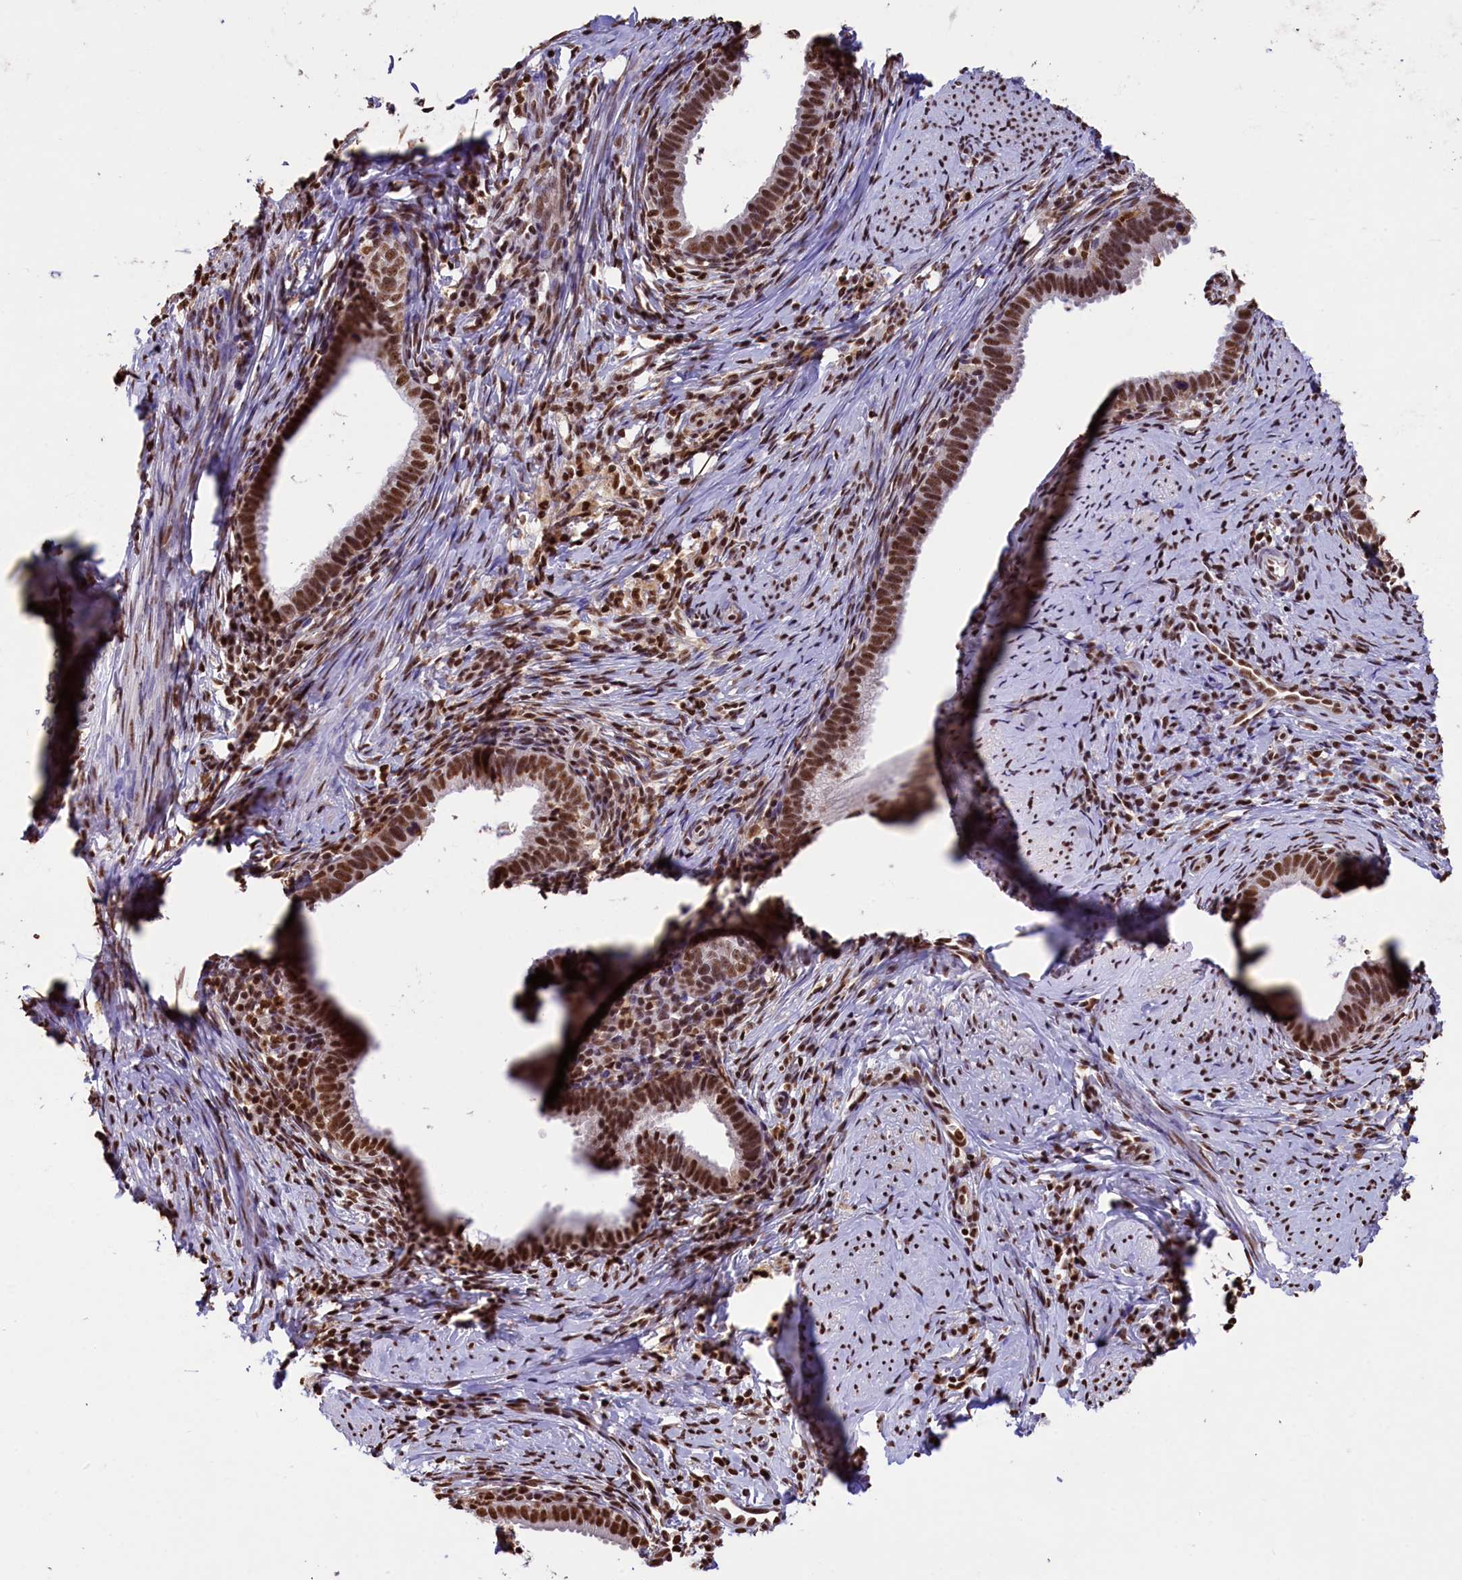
{"staining": {"intensity": "strong", "quantity": ">75%", "location": "nuclear"}, "tissue": "cervical cancer", "cell_type": "Tumor cells", "image_type": "cancer", "snomed": [{"axis": "morphology", "description": "Adenocarcinoma, NOS"}, {"axis": "topography", "description": "Cervix"}], "caption": "An image showing strong nuclear expression in about >75% of tumor cells in adenocarcinoma (cervical), as visualized by brown immunohistochemical staining.", "gene": "SNRPD2", "patient": {"sex": "female", "age": 36}}